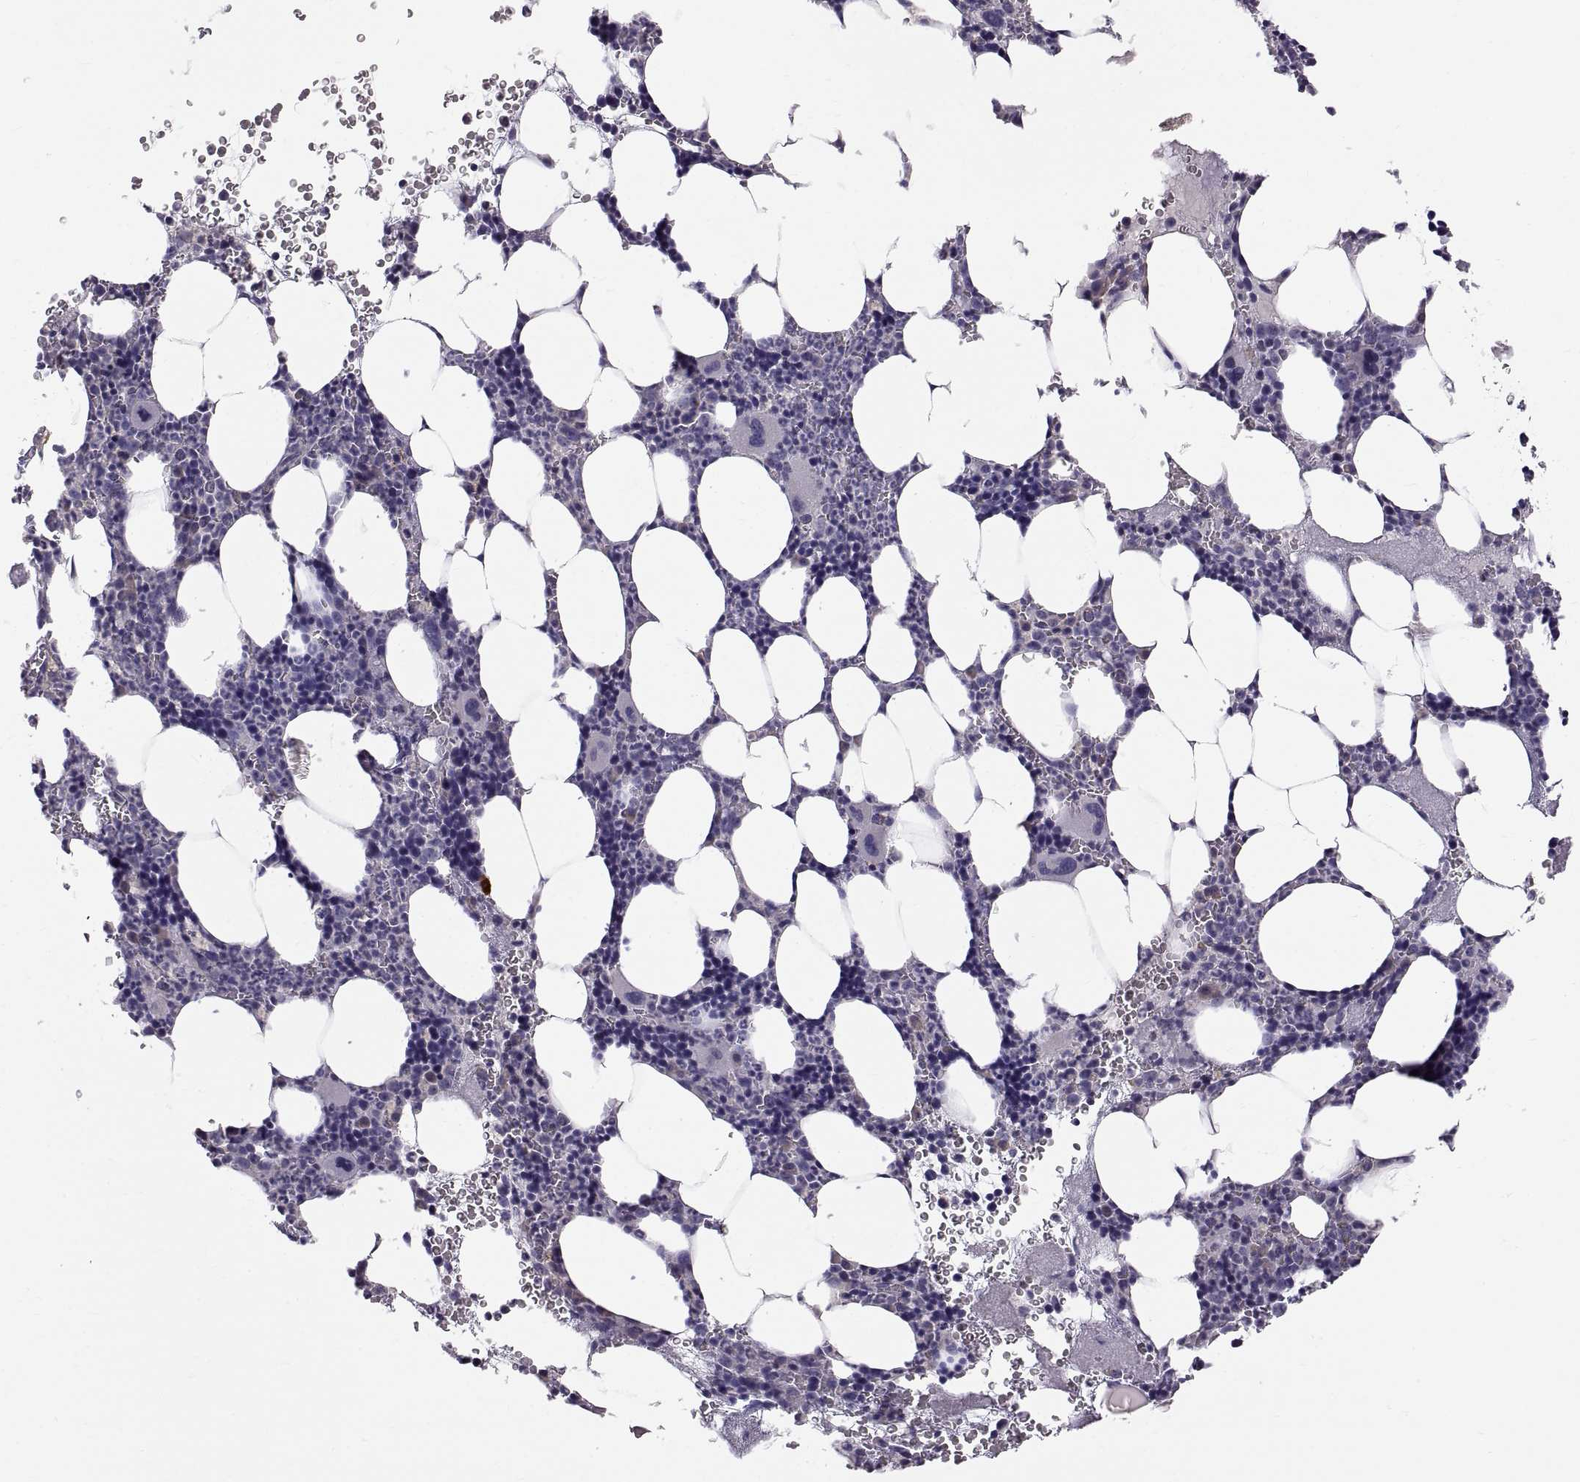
{"staining": {"intensity": "negative", "quantity": "none", "location": "none"}, "tissue": "bone marrow", "cell_type": "Hematopoietic cells", "image_type": "normal", "snomed": [{"axis": "morphology", "description": "Normal tissue, NOS"}, {"axis": "topography", "description": "Bone marrow"}], "caption": "Normal bone marrow was stained to show a protein in brown. There is no significant staining in hematopoietic cells. Brightfield microscopy of immunohistochemistry (IHC) stained with DAB (brown) and hematoxylin (blue), captured at high magnification.", "gene": "WFDC8", "patient": {"sex": "male", "age": 44}}